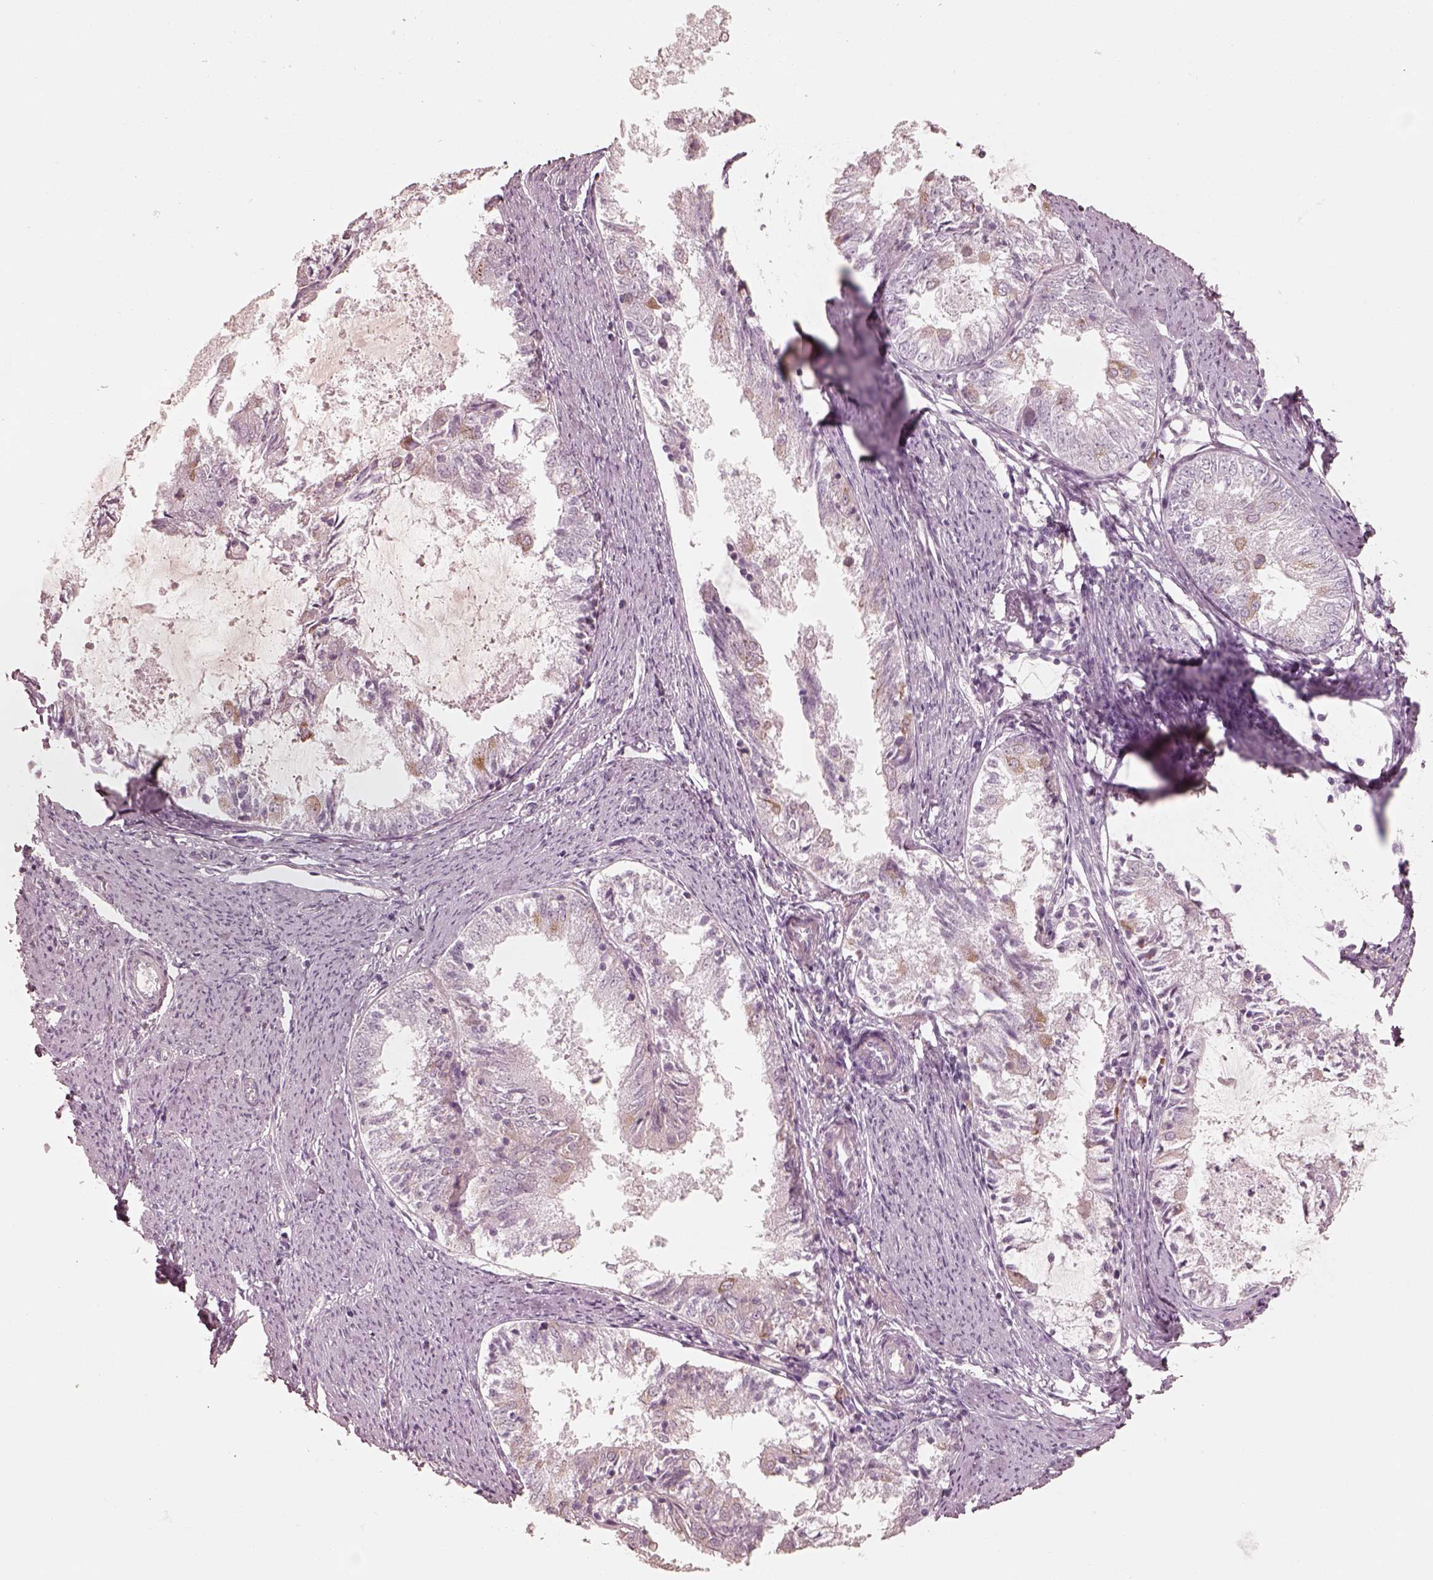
{"staining": {"intensity": "moderate", "quantity": "<25%", "location": "cytoplasmic/membranous"}, "tissue": "endometrial cancer", "cell_type": "Tumor cells", "image_type": "cancer", "snomed": [{"axis": "morphology", "description": "Adenocarcinoma, NOS"}, {"axis": "topography", "description": "Endometrium"}], "caption": "Immunohistochemistry of endometrial cancer exhibits low levels of moderate cytoplasmic/membranous expression in about <25% of tumor cells.", "gene": "RAB3C", "patient": {"sex": "female", "age": 57}}